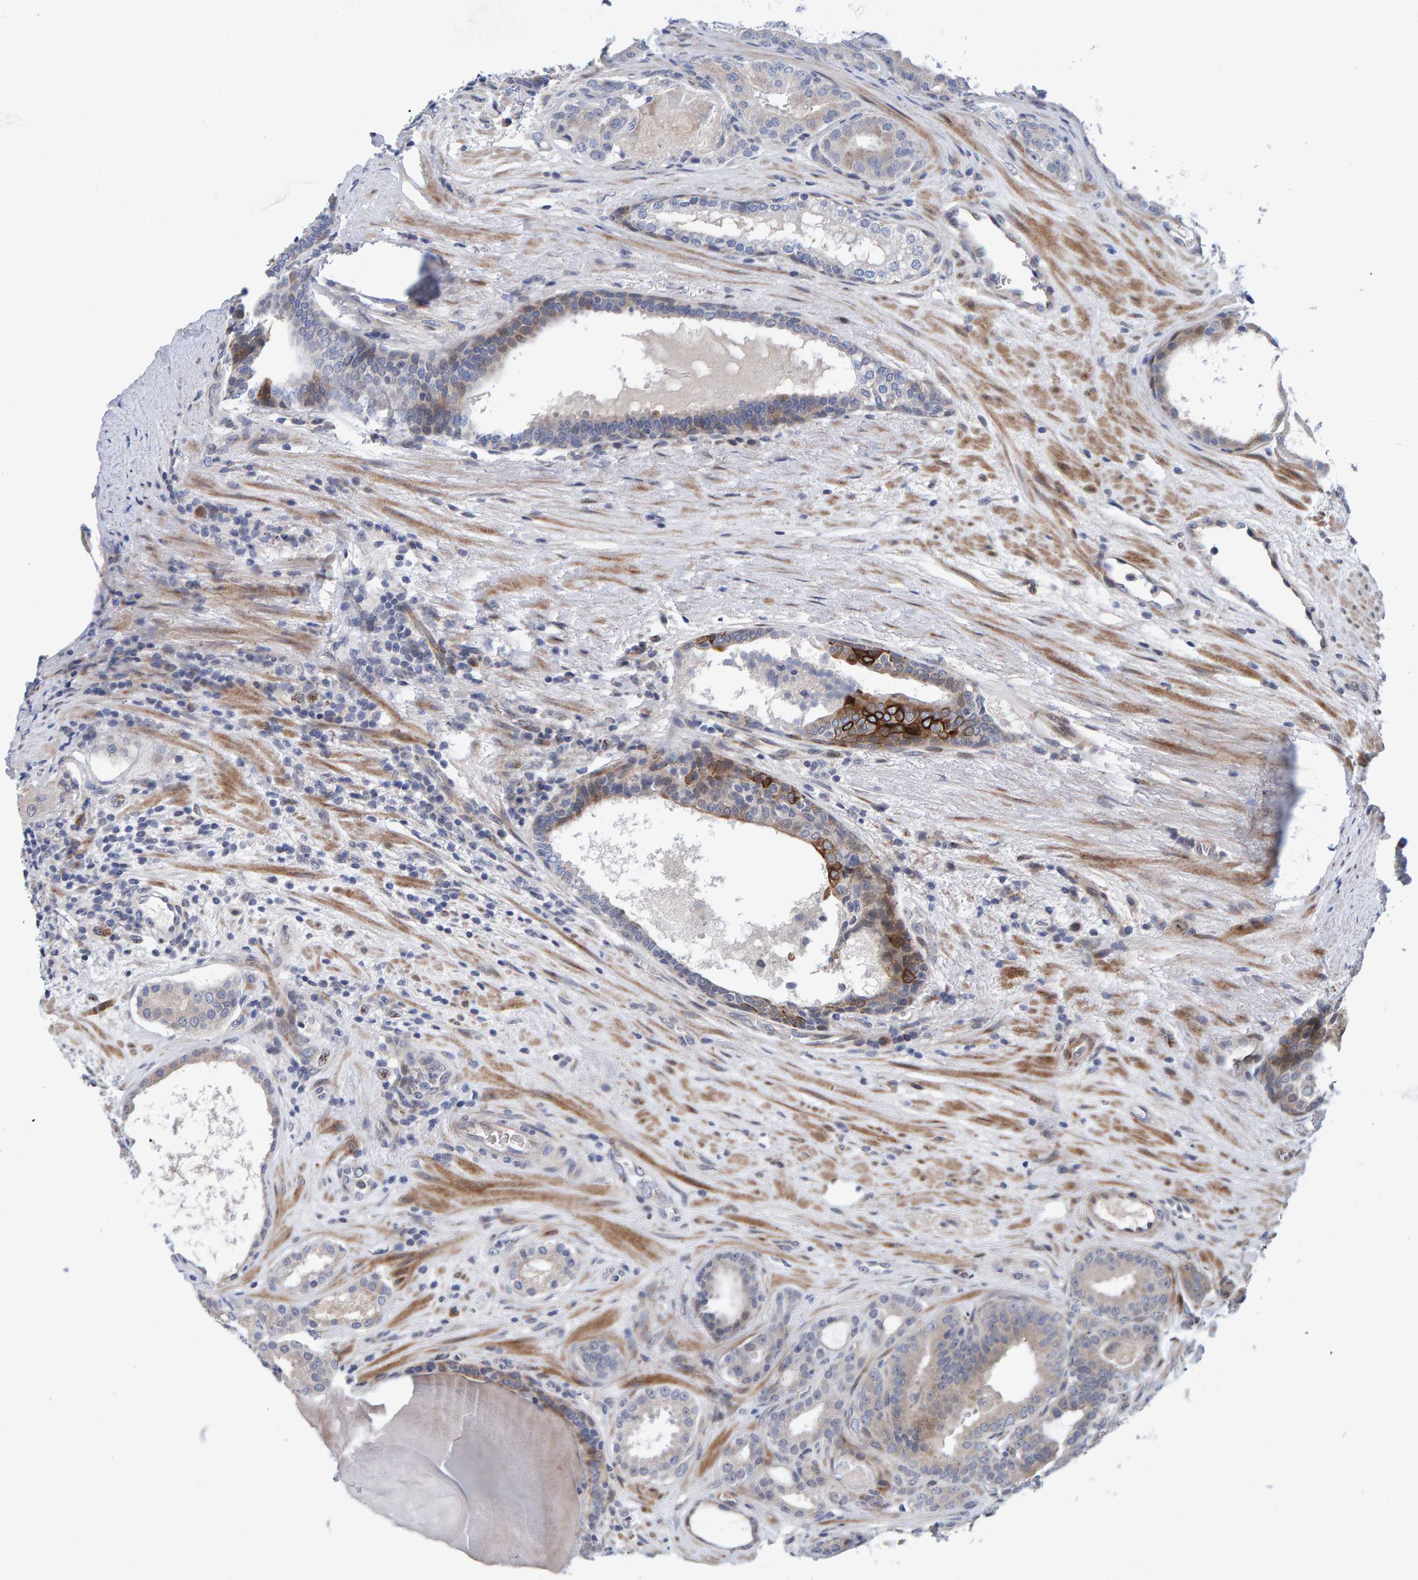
{"staining": {"intensity": "weak", "quantity": "<25%", "location": "cytoplasmic/membranous"}, "tissue": "prostate cancer", "cell_type": "Tumor cells", "image_type": "cancer", "snomed": [{"axis": "morphology", "description": "Adenocarcinoma, High grade"}, {"axis": "topography", "description": "Prostate"}], "caption": "Immunohistochemical staining of prostate cancer reveals no significant expression in tumor cells.", "gene": "MFSD6L", "patient": {"sex": "male", "age": 60}}